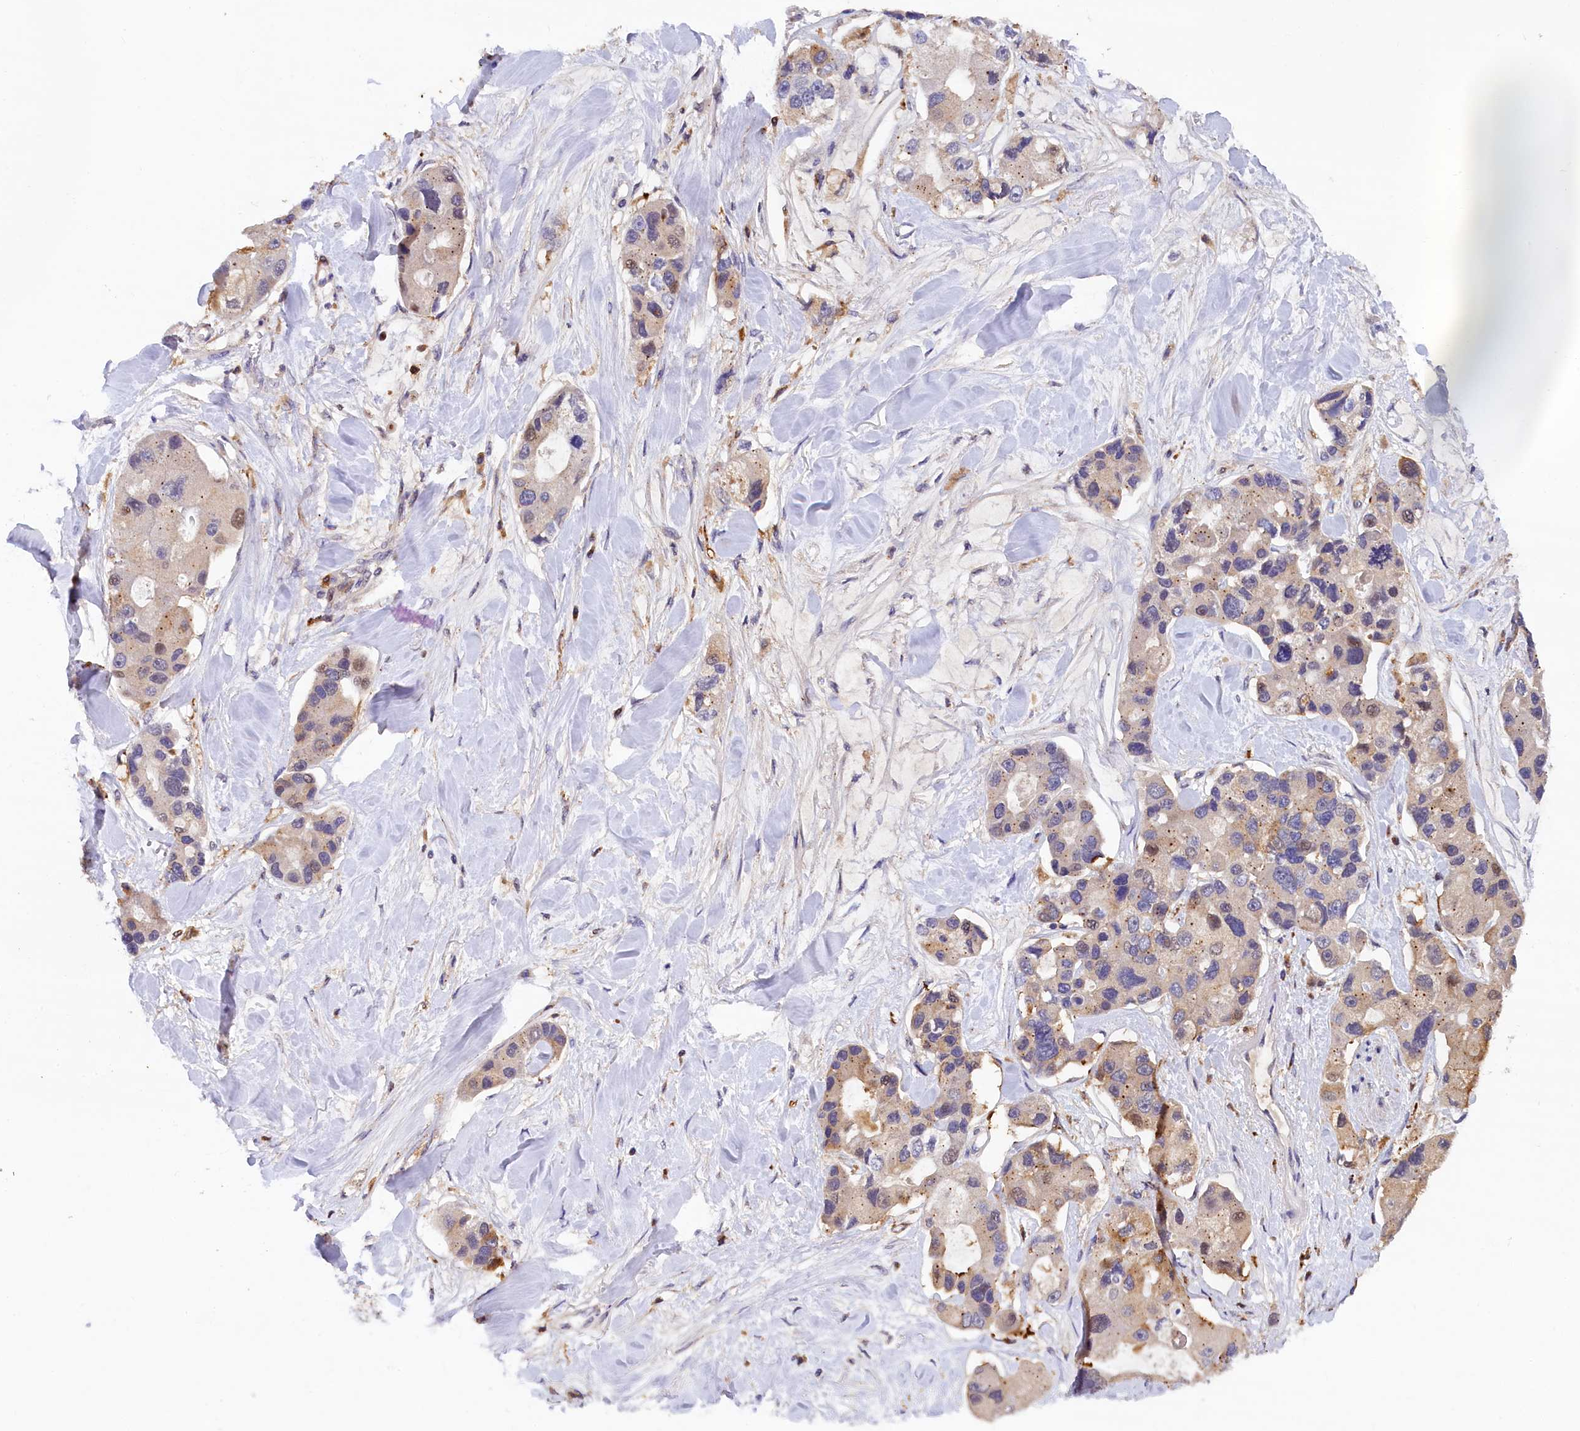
{"staining": {"intensity": "weak", "quantity": "25%-75%", "location": "cytoplasmic/membranous"}, "tissue": "lung cancer", "cell_type": "Tumor cells", "image_type": "cancer", "snomed": [{"axis": "morphology", "description": "Adenocarcinoma, NOS"}, {"axis": "topography", "description": "Lung"}], "caption": "Tumor cells demonstrate weak cytoplasmic/membranous staining in approximately 25%-75% of cells in lung cancer (adenocarcinoma). (DAB = brown stain, brightfield microscopy at high magnification).", "gene": "NAIP", "patient": {"sex": "female", "age": 54}}